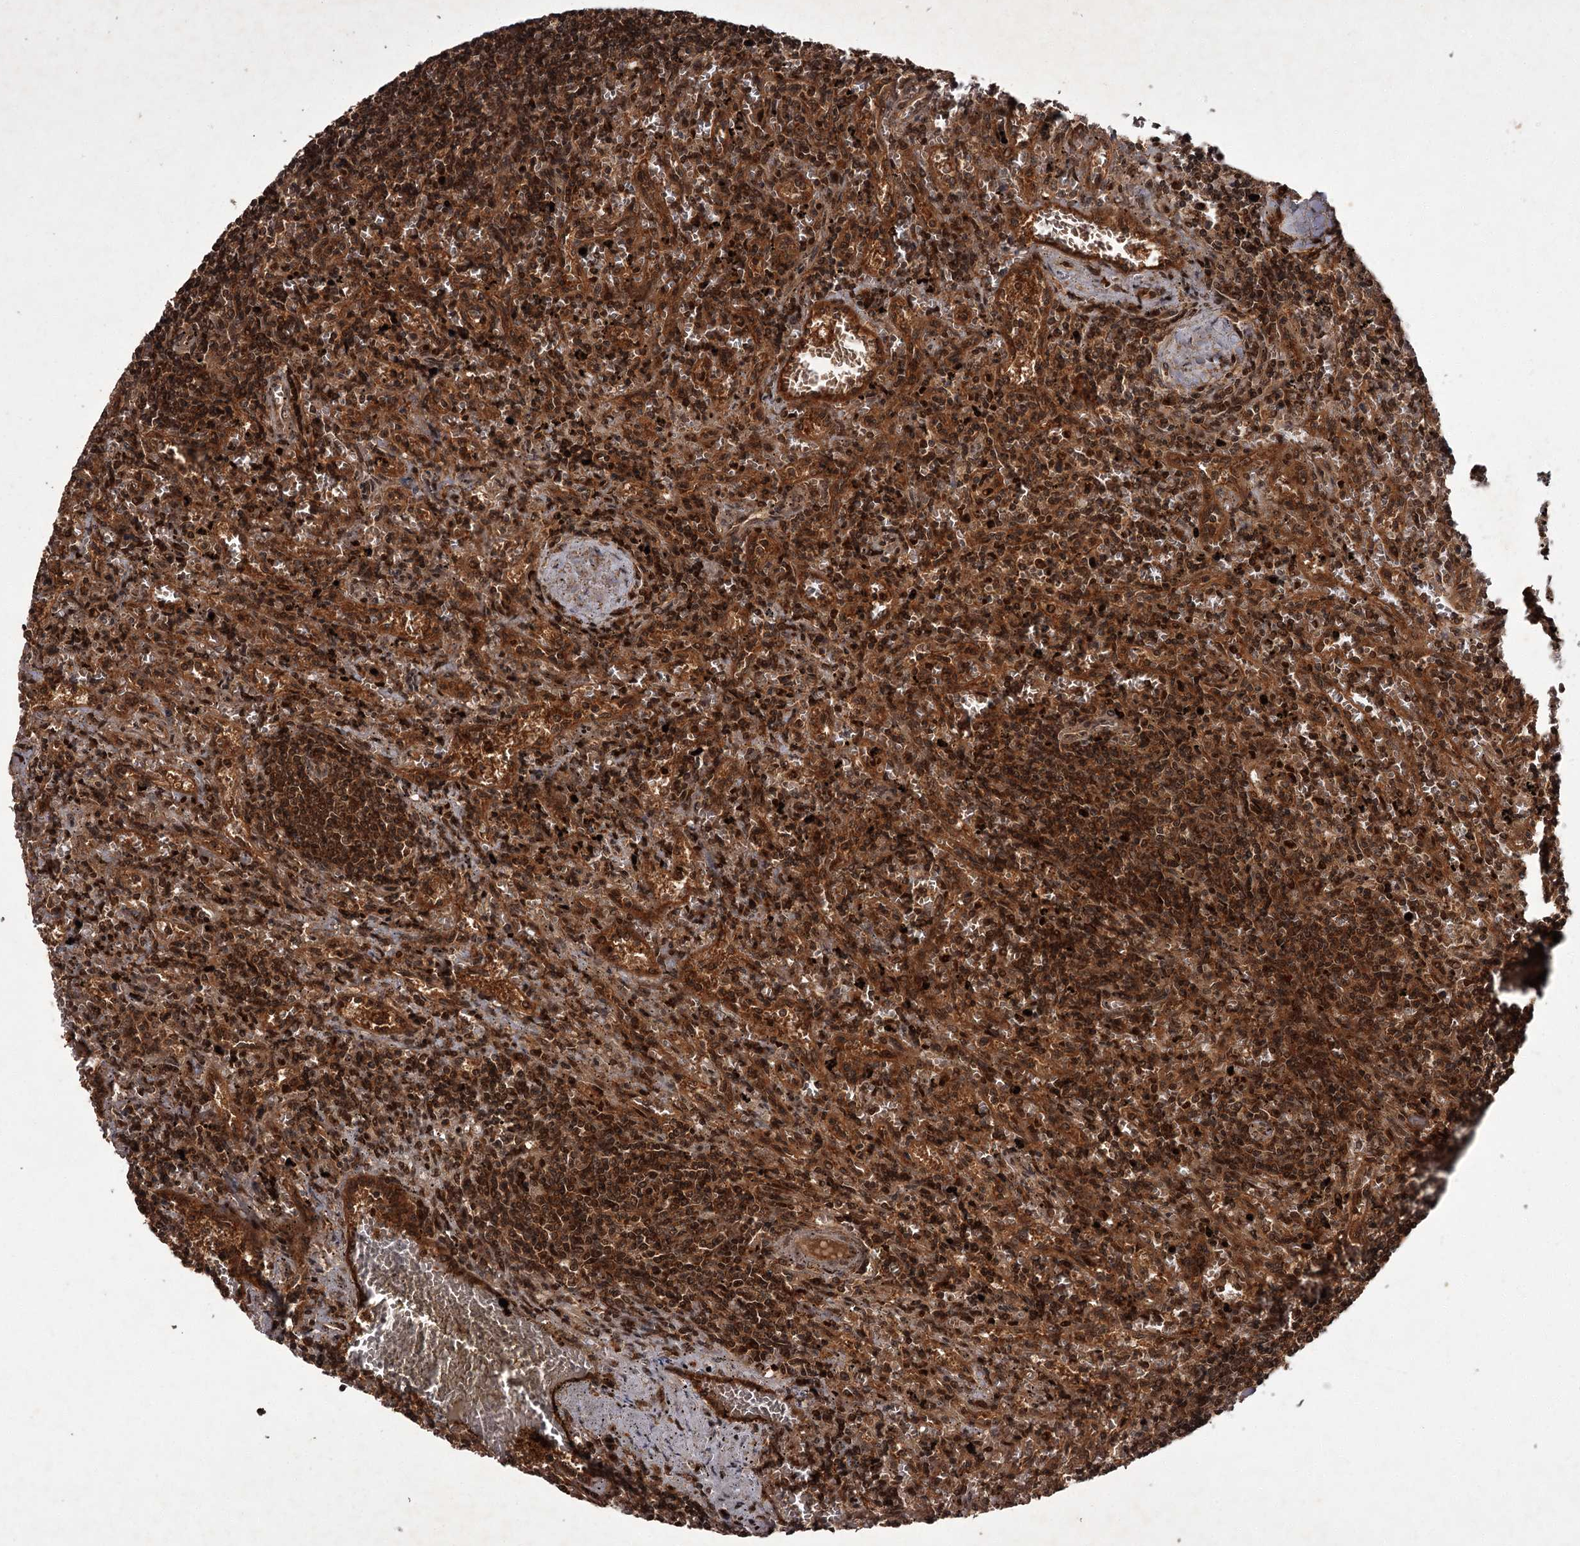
{"staining": {"intensity": "strong", "quantity": ">75%", "location": "cytoplasmic/membranous"}, "tissue": "lymphoma", "cell_type": "Tumor cells", "image_type": "cancer", "snomed": [{"axis": "morphology", "description": "Malignant lymphoma, non-Hodgkin's type, Low grade"}, {"axis": "topography", "description": "Spleen"}], "caption": "The image demonstrates staining of lymphoma, revealing strong cytoplasmic/membranous protein expression (brown color) within tumor cells. (Brightfield microscopy of DAB IHC at high magnification).", "gene": "TBC1D23", "patient": {"sex": "male", "age": 76}}